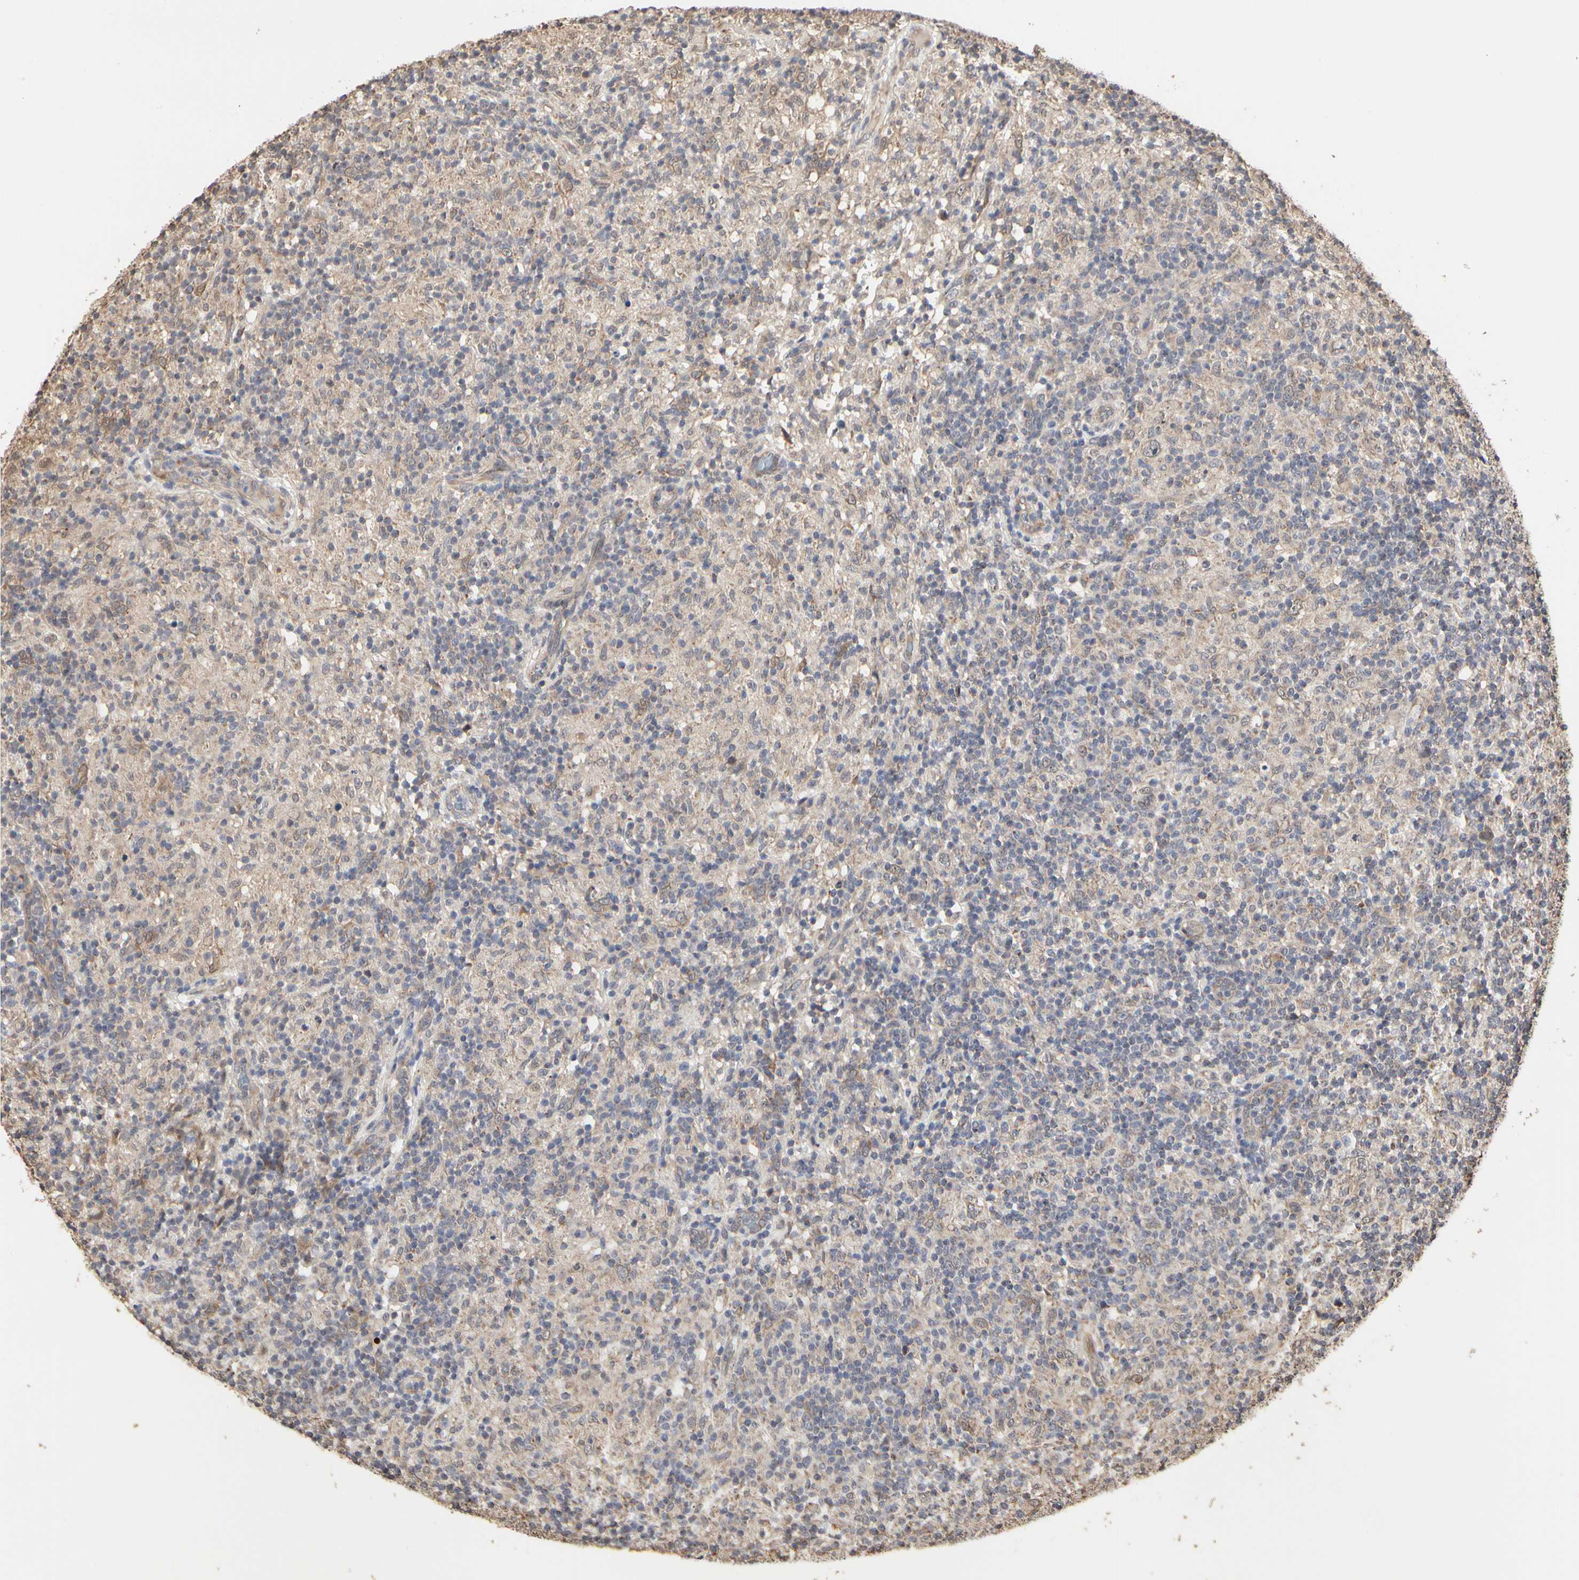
{"staining": {"intensity": "moderate", "quantity": ">75%", "location": "cytoplasmic/membranous"}, "tissue": "lymphoma", "cell_type": "Tumor cells", "image_type": "cancer", "snomed": [{"axis": "morphology", "description": "Hodgkin's disease, NOS"}, {"axis": "topography", "description": "Lymph node"}], "caption": "A medium amount of moderate cytoplasmic/membranous staining is present in approximately >75% of tumor cells in lymphoma tissue.", "gene": "TAOK1", "patient": {"sex": "male", "age": 70}}